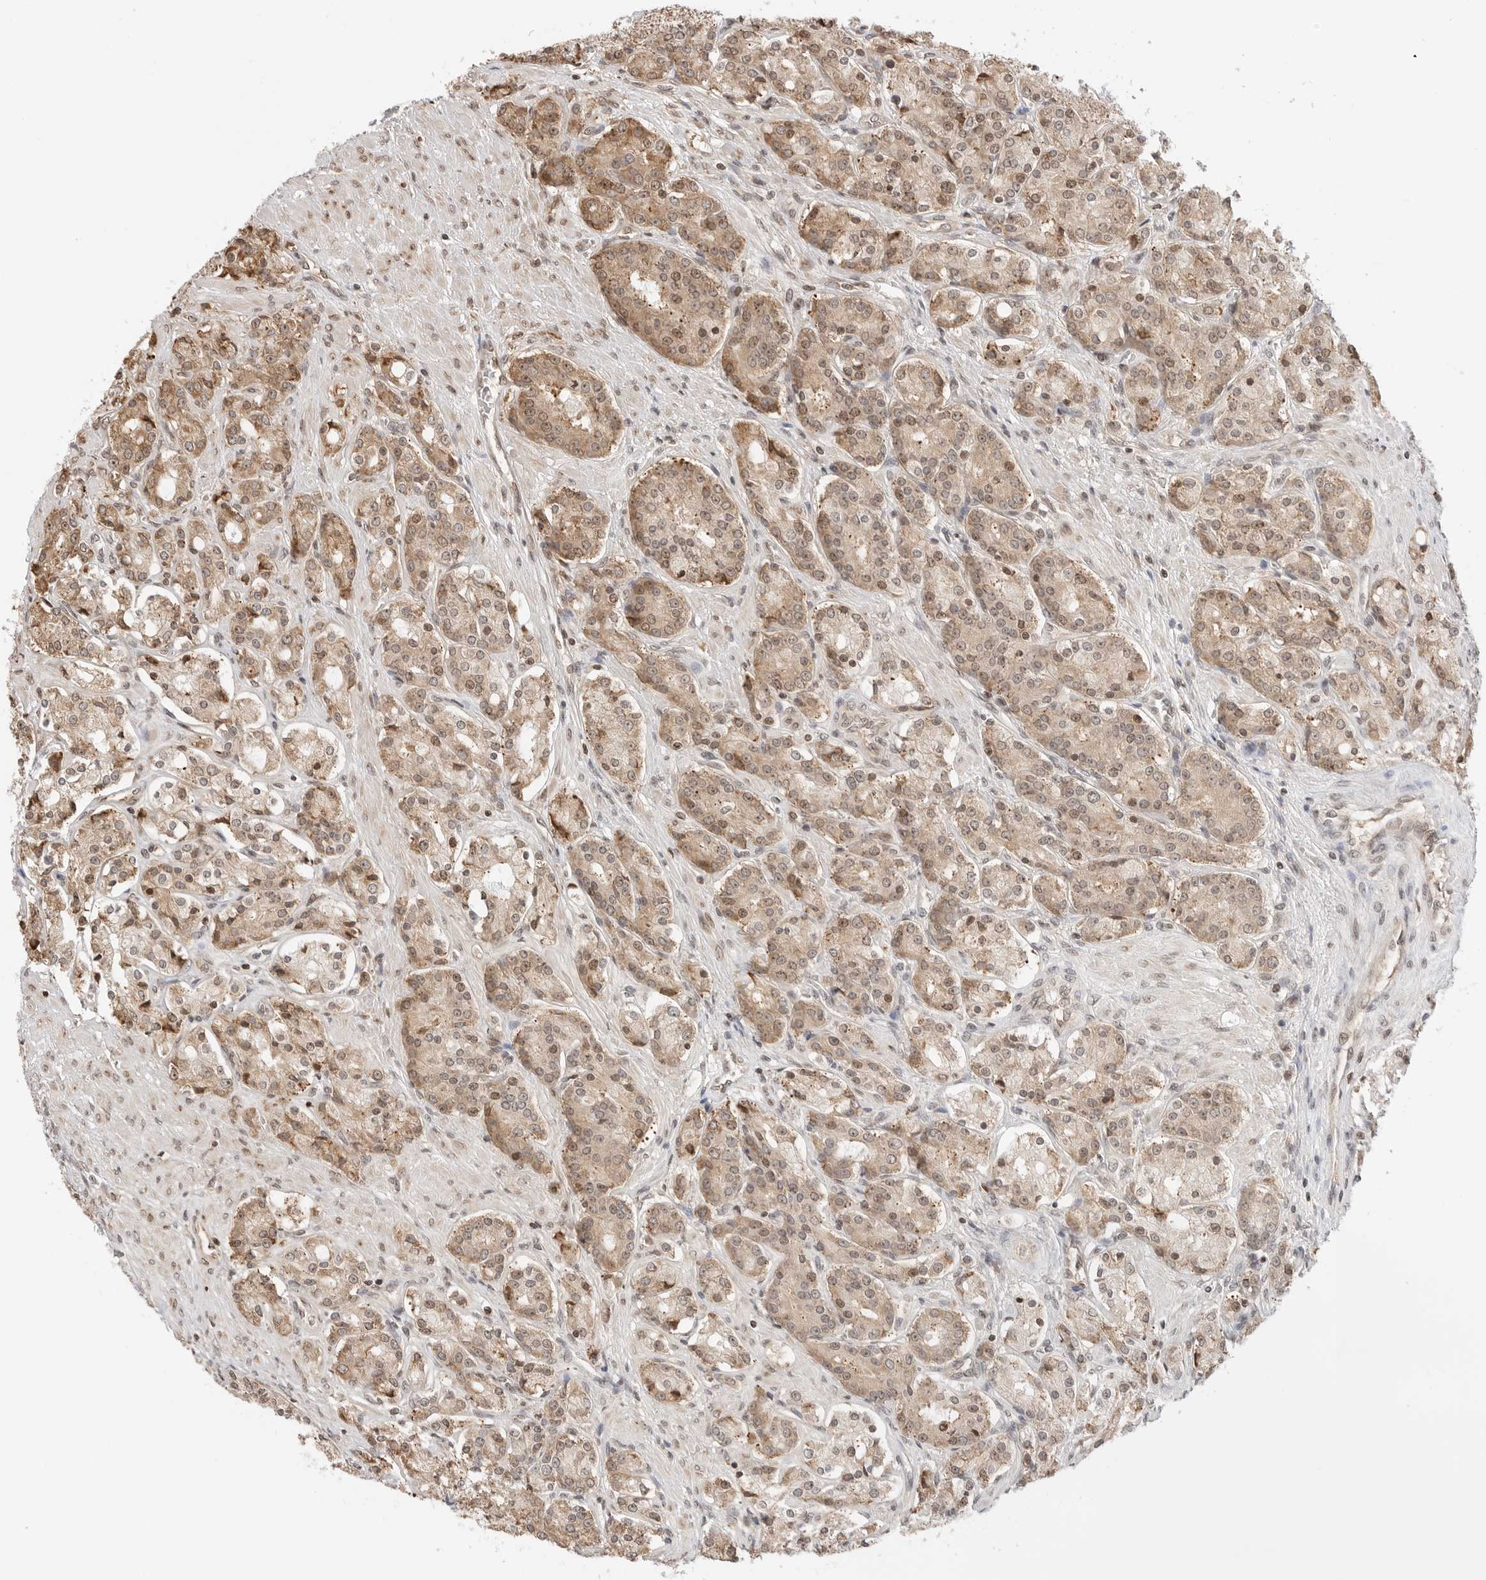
{"staining": {"intensity": "weak", "quantity": ">75%", "location": "cytoplasmic/membranous,nuclear"}, "tissue": "prostate cancer", "cell_type": "Tumor cells", "image_type": "cancer", "snomed": [{"axis": "morphology", "description": "Adenocarcinoma, High grade"}, {"axis": "topography", "description": "Prostate"}], "caption": "A low amount of weak cytoplasmic/membranous and nuclear expression is seen in approximately >75% of tumor cells in prostate cancer tissue. (DAB IHC with brightfield microscopy, high magnification).", "gene": "FKBP14", "patient": {"sex": "male", "age": 60}}